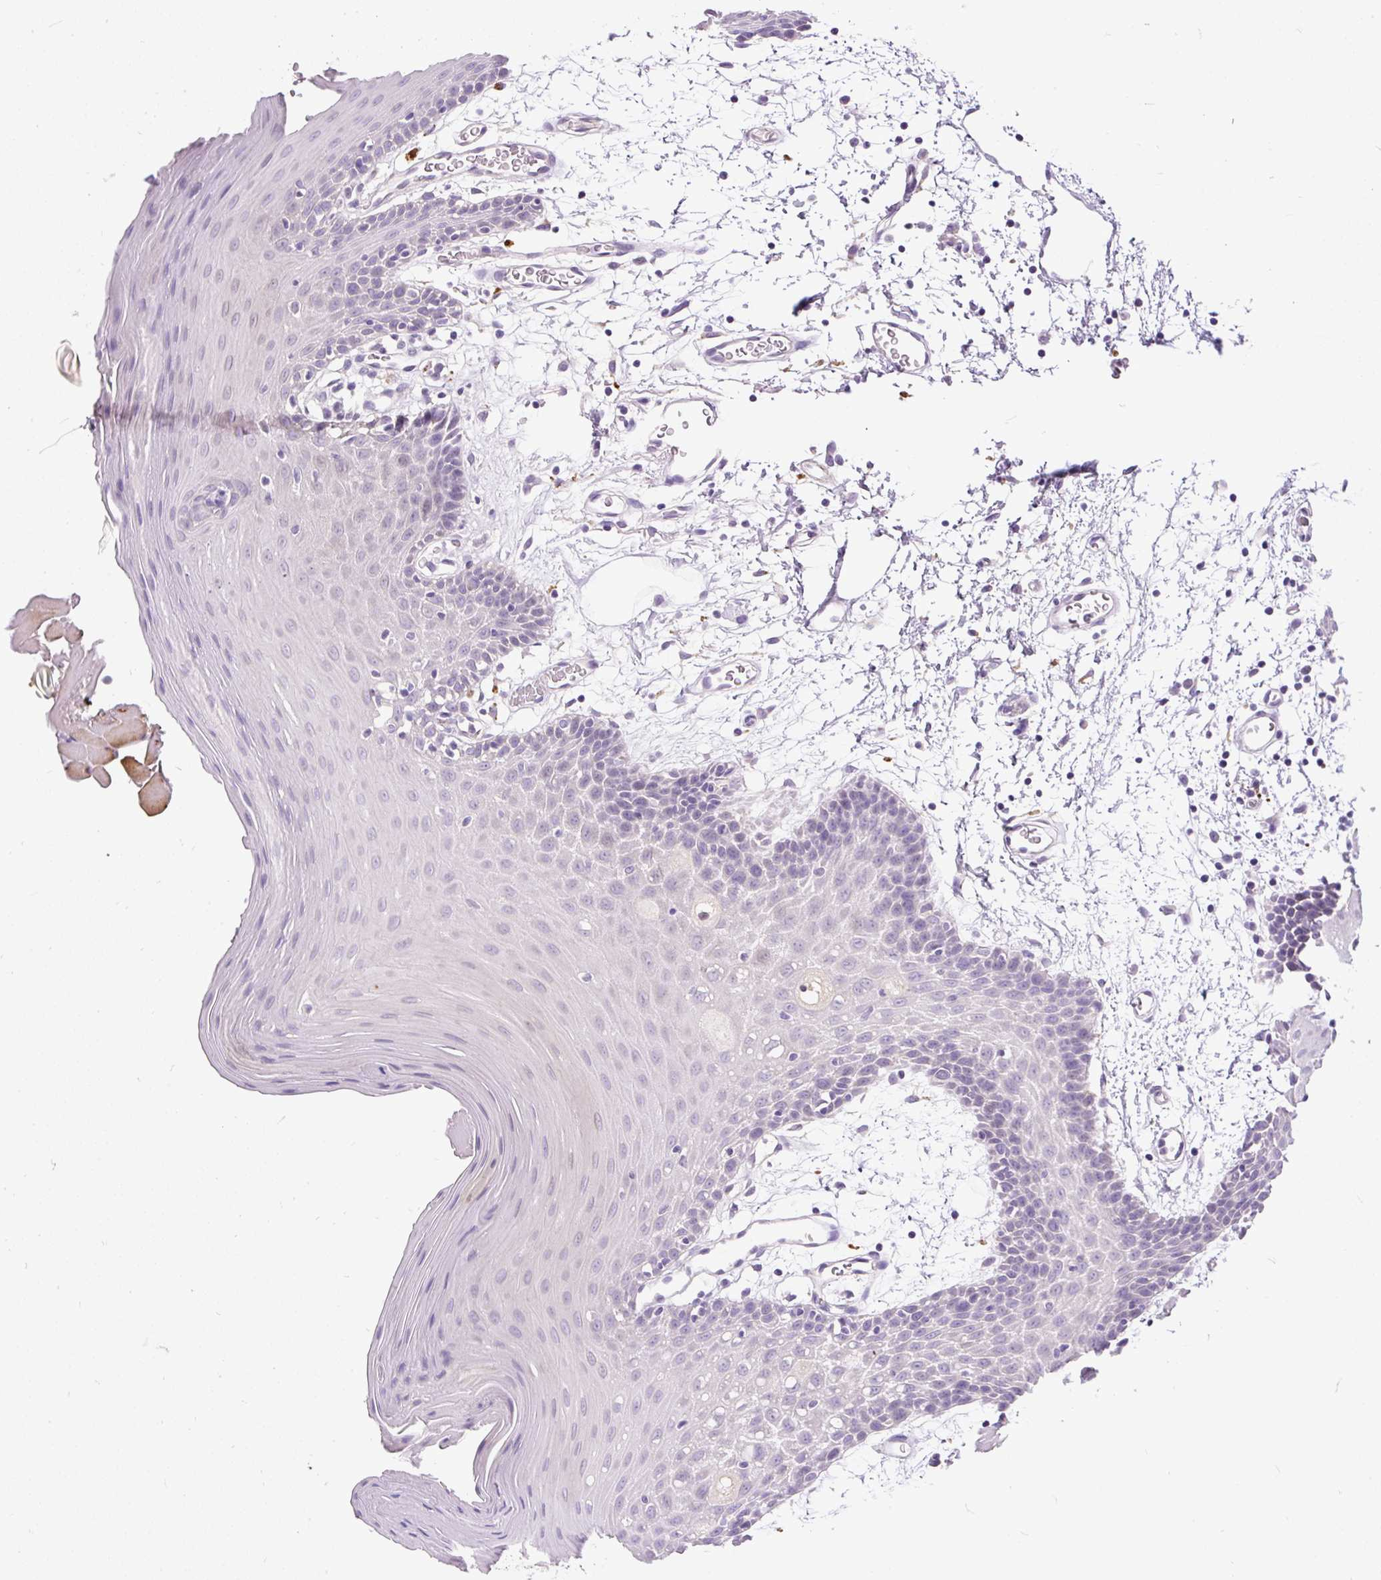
{"staining": {"intensity": "negative", "quantity": "none", "location": "none"}, "tissue": "oral mucosa", "cell_type": "Squamous epithelial cells", "image_type": "normal", "snomed": [{"axis": "morphology", "description": "Normal tissue, NOS"}, {"axis": "topography", "description": "Skeletal muscle"}, {"axis": "topography", "description": "Oral tissue"}, {"axis": "topography", "description": "Salivary gland"}, {"axis": "topography", "description": "Peripheral nerve tissue"}], "caption": "Protein analysis of benign oral mucosa displays no significant staining in squamous epithelial cells.", "gene": "KRTAP20", "patient": {"sex": "male", "age": 54}}